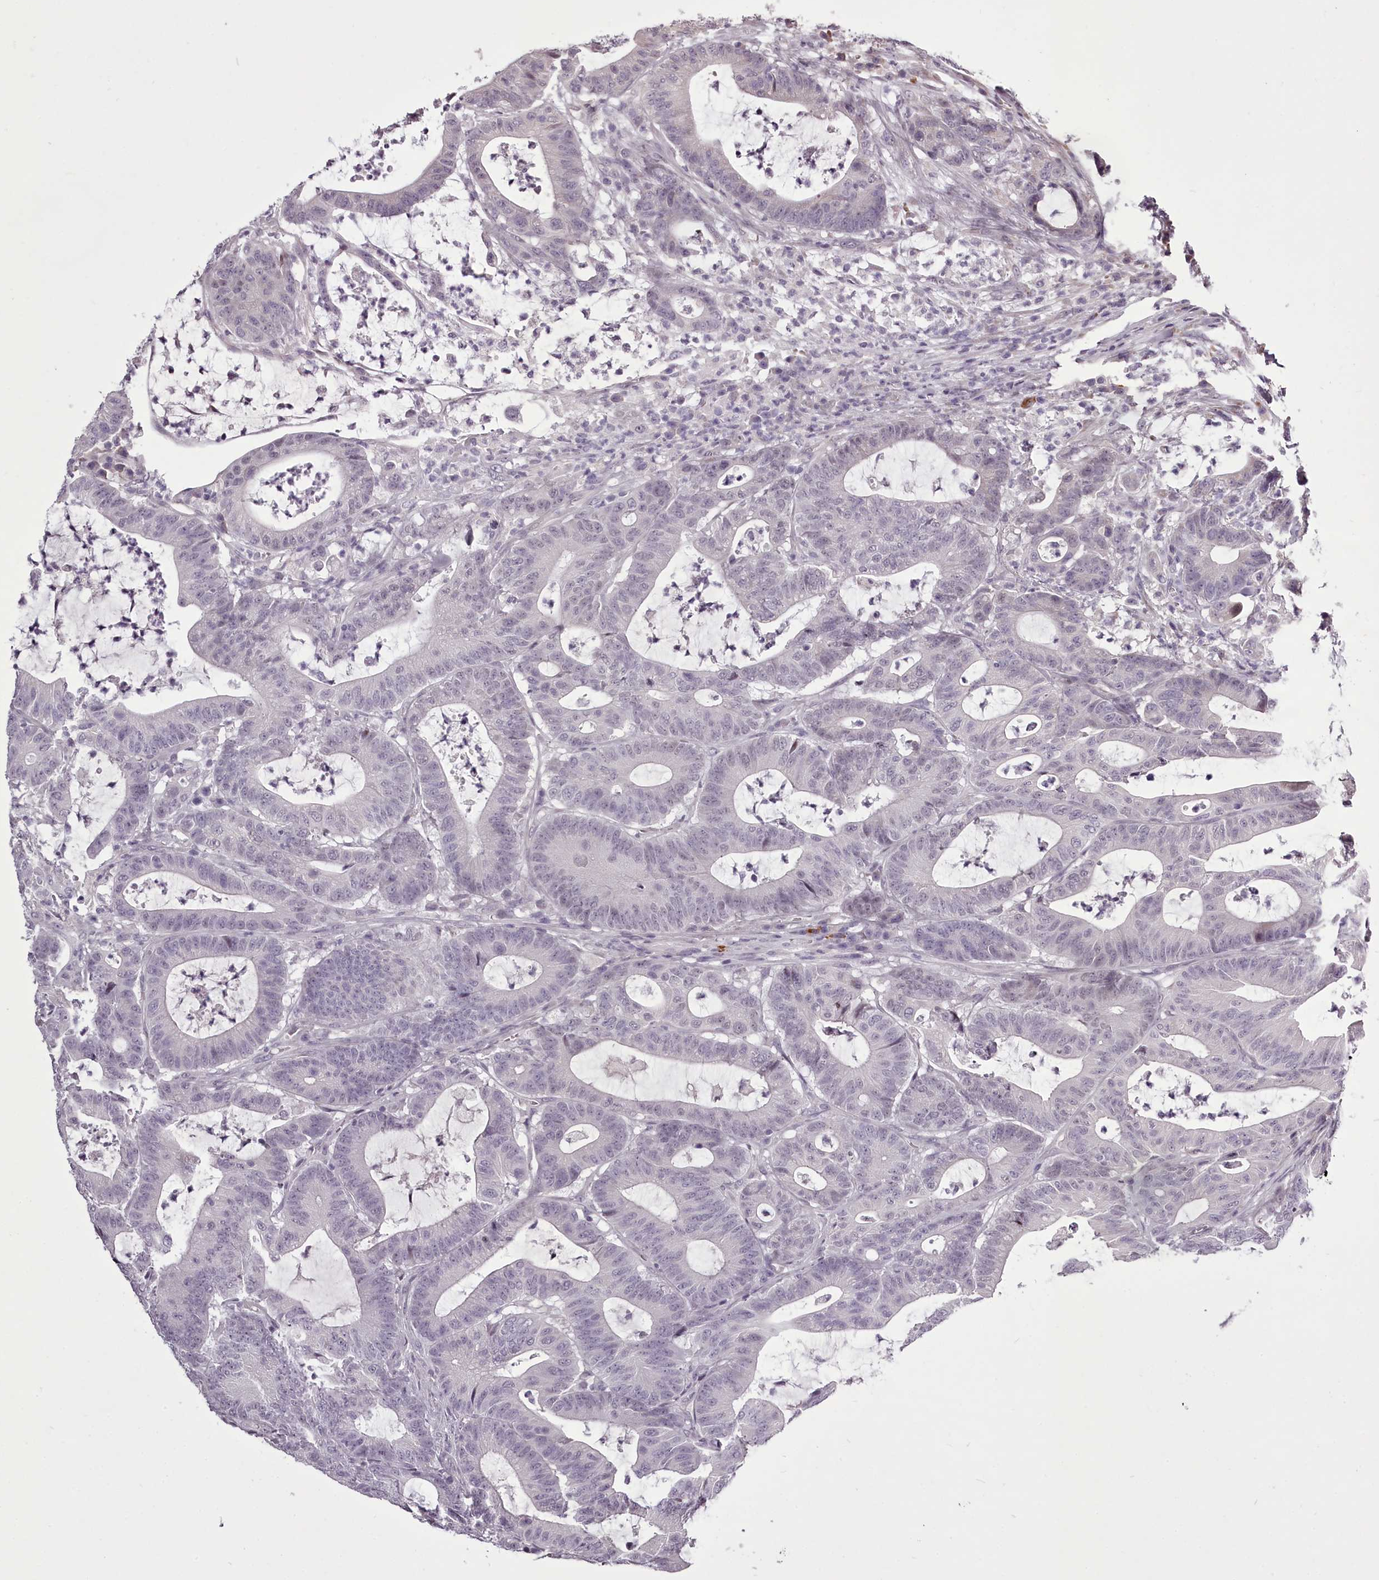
{"staining": {"intensity": "negative", "quantity": "none", "location": "none"}, "tissue": "colorectal cancer", "cell_type": "Tumor cells", "image_type": "cancer", "snomed": [{"axis": "morphology", "description": "Adenocarcinoma, NOS"}, {"axis": "topography", "description": "Colon"}], "caption": "A photomicrograph of colorectal cancer (adenocarcinoma) stained for a protein shows no brown staining in tumor cells.", "gene": "C1orf56", "patient": {"sex": "female", "age": 84}}